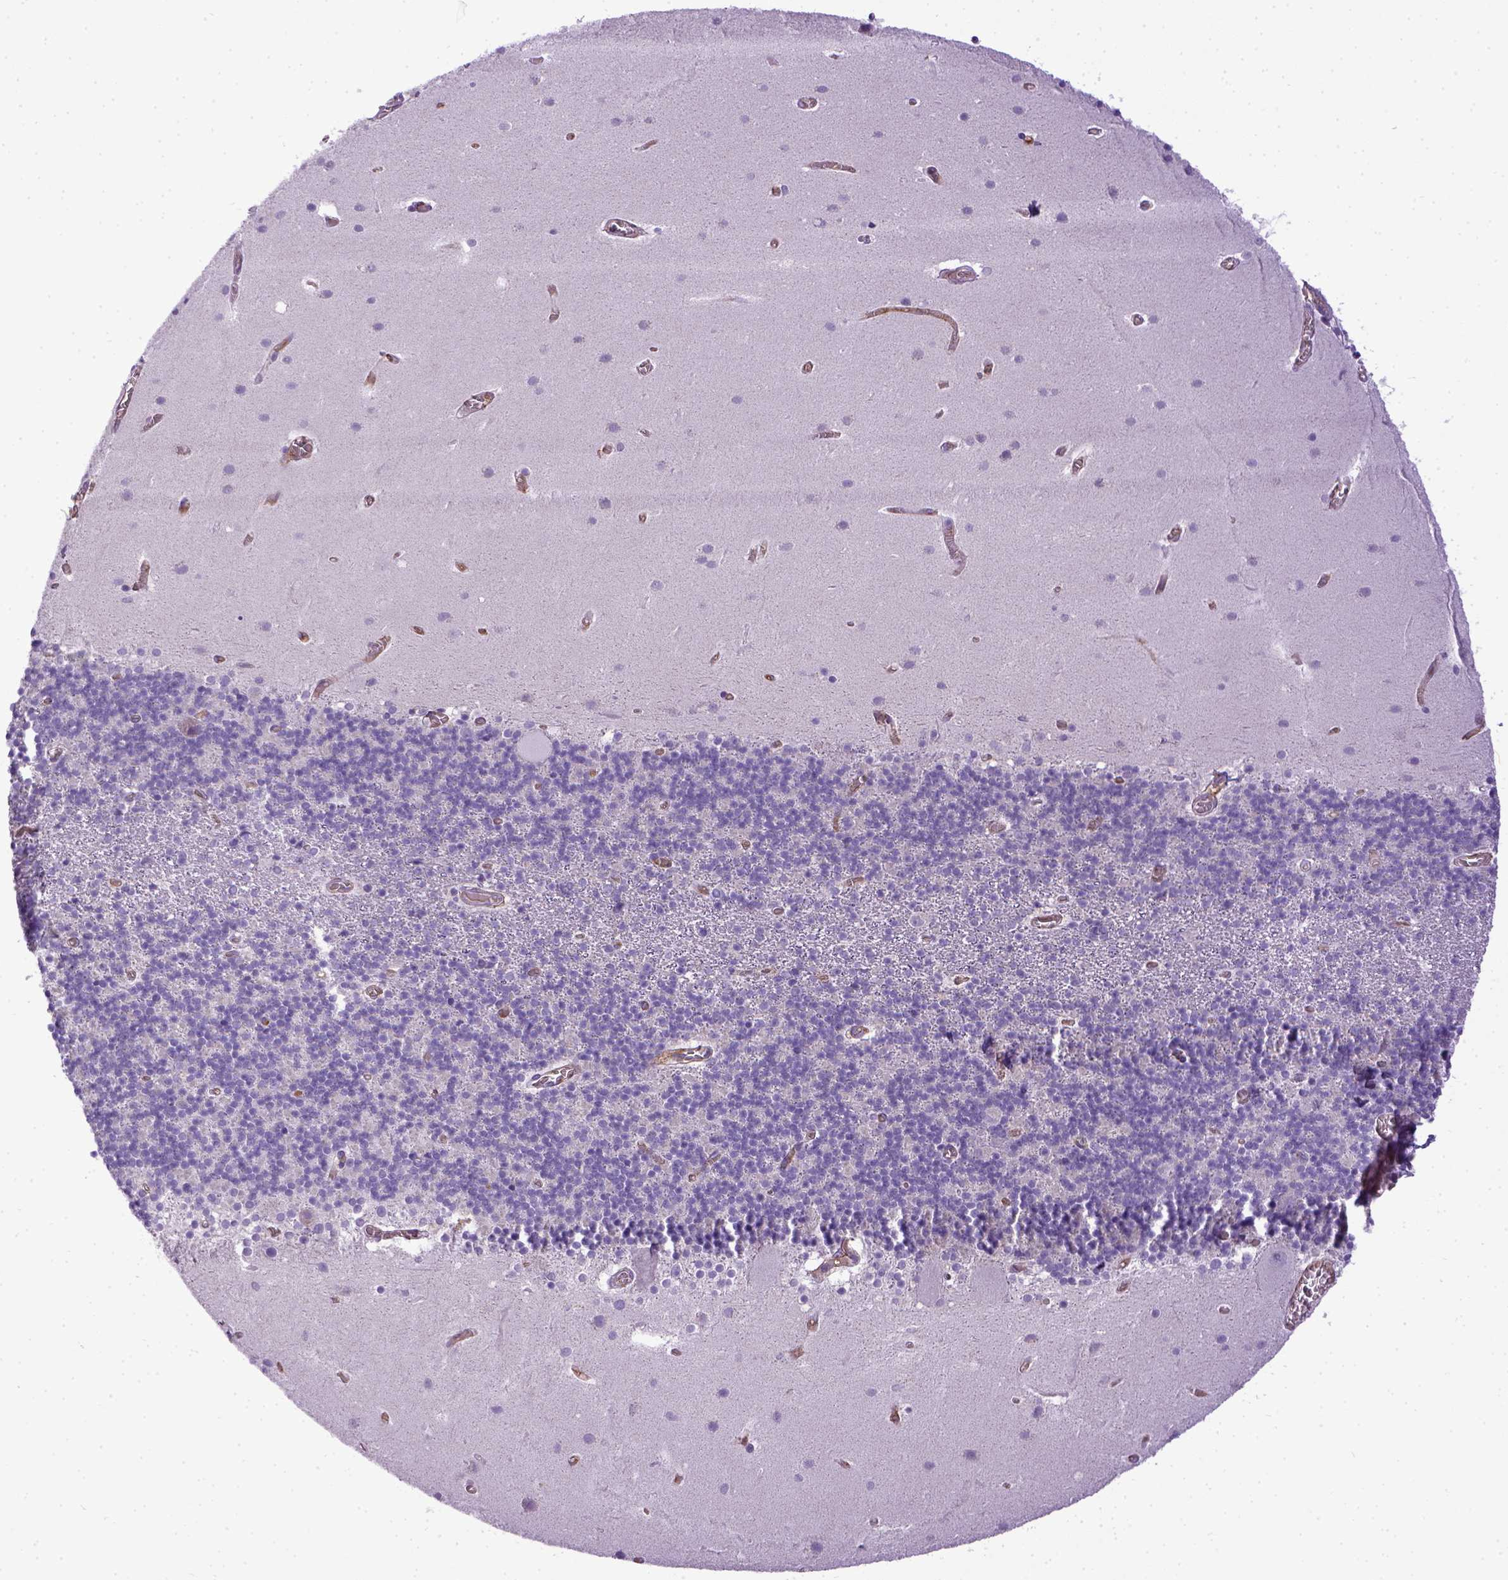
{"staining": {"intensity": "negative", "quantity": "none", "location": "none"}, "tissue": "cerebellum", "cell_type": "Cells in granular layer", "image_type": "normal", "snomed": [{"axis": "morphology", "description": "Normal tissue, NOS"}, {"axis": "topography", "description": "Cerebellum"}], "caption": "High magnification brightfield microscopy of benign cerebellum stained with DAB (3,3'-diaminobenzidine) (brown) and counterstained with hematoxylin (blue): cells in granular layer show no significant positivity.", "gene": "ENG", "patient": {"sex": "male", "age": 70}}